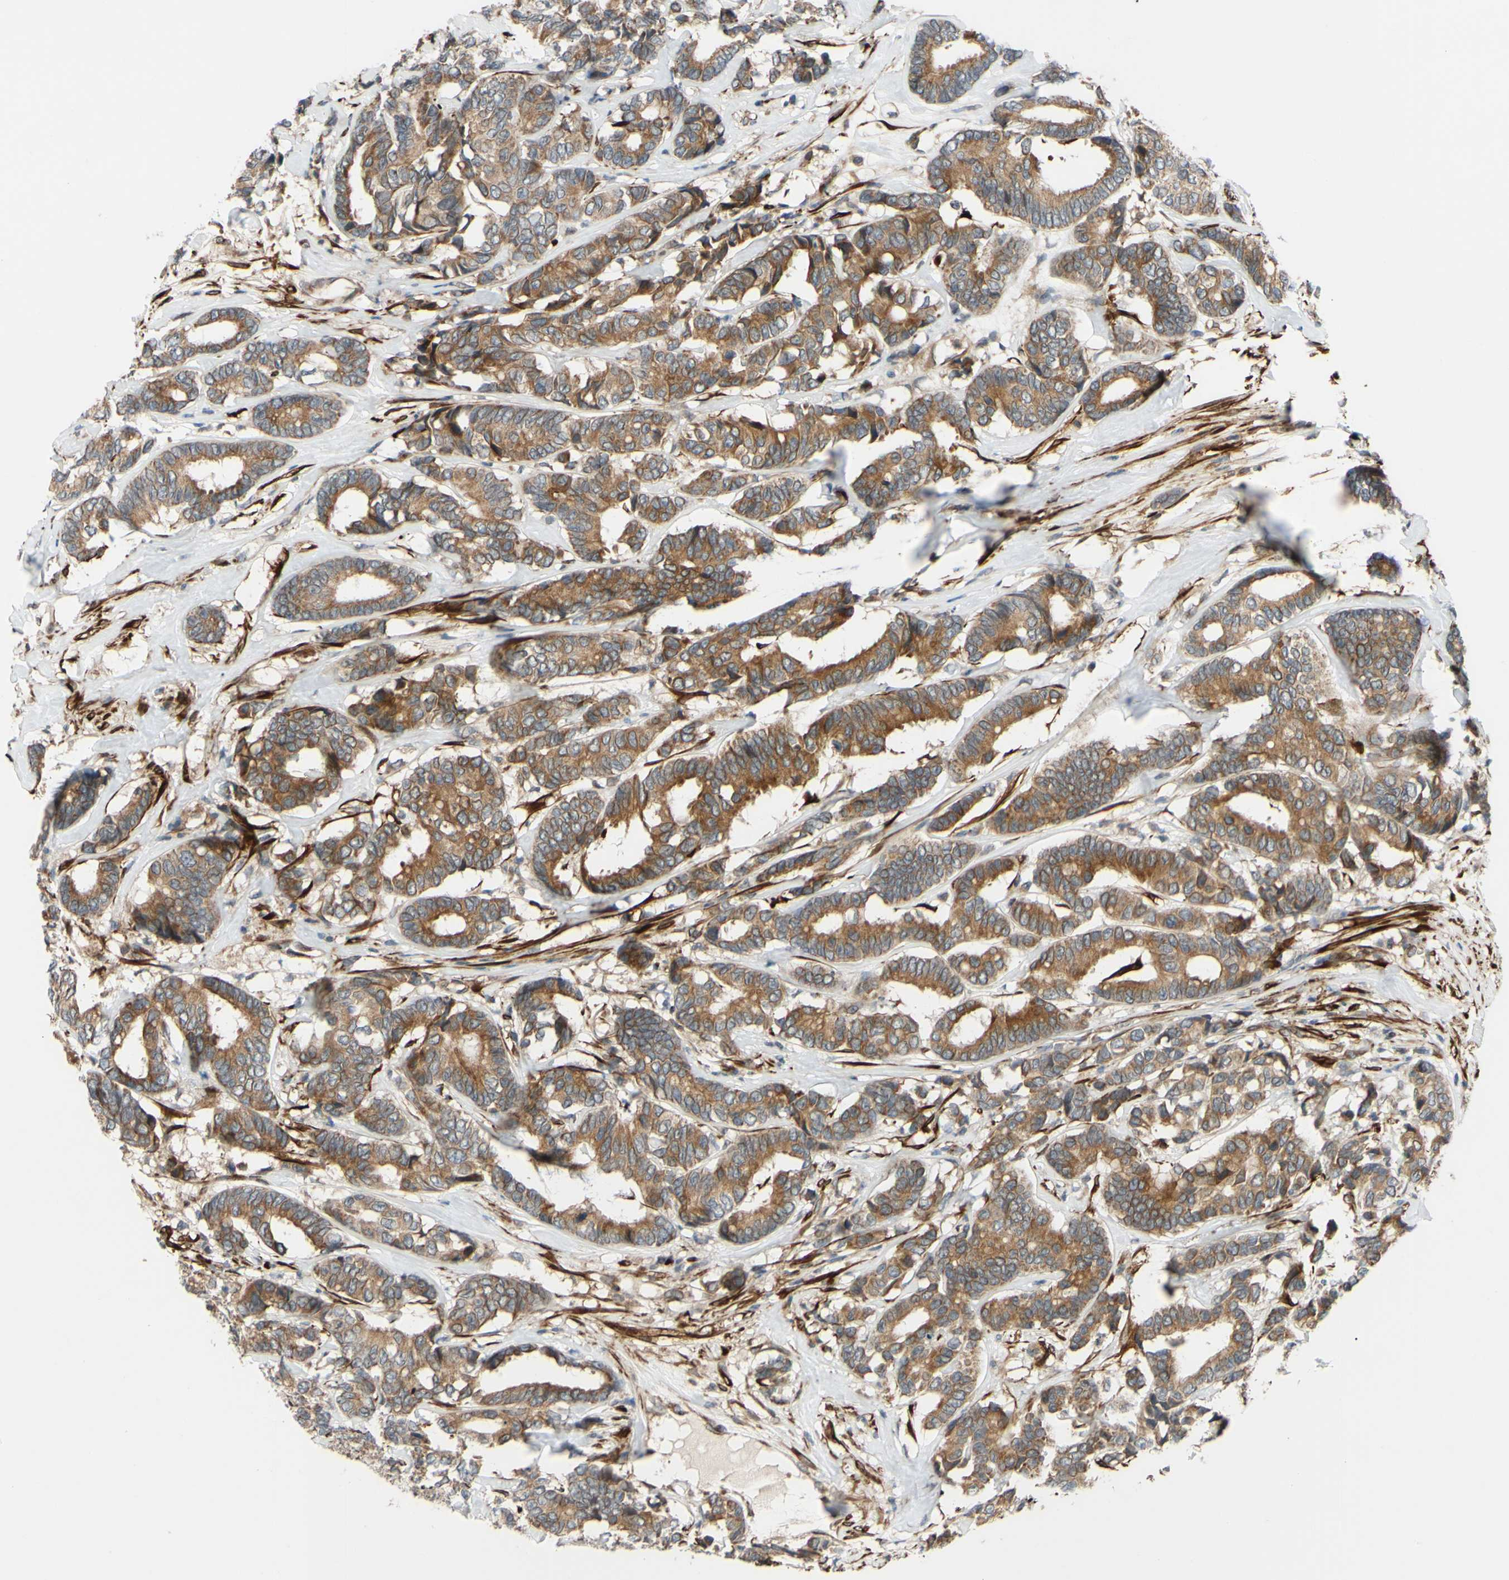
{"staining": {"intensity": "moderate", "quantity": ">75%", "location": "cytoplasmic/membranous"}, "tissue": "breast cancer", "cell_type": "Tumor cells", "image_type": "cancer", "snomed": [{"axis": "morphology", "description": "Duct carcinoma"}, {"axis": "topography", "description": "Breast"}], "caption": "Breast cancer was stained to show a protein in brown. There is medium levels of moderate cytoplasmic/membranous positivity in approximately >75% of tumor cells.", "gene": "PRAF2", "patient": {"sex": "female", "age": 87}}